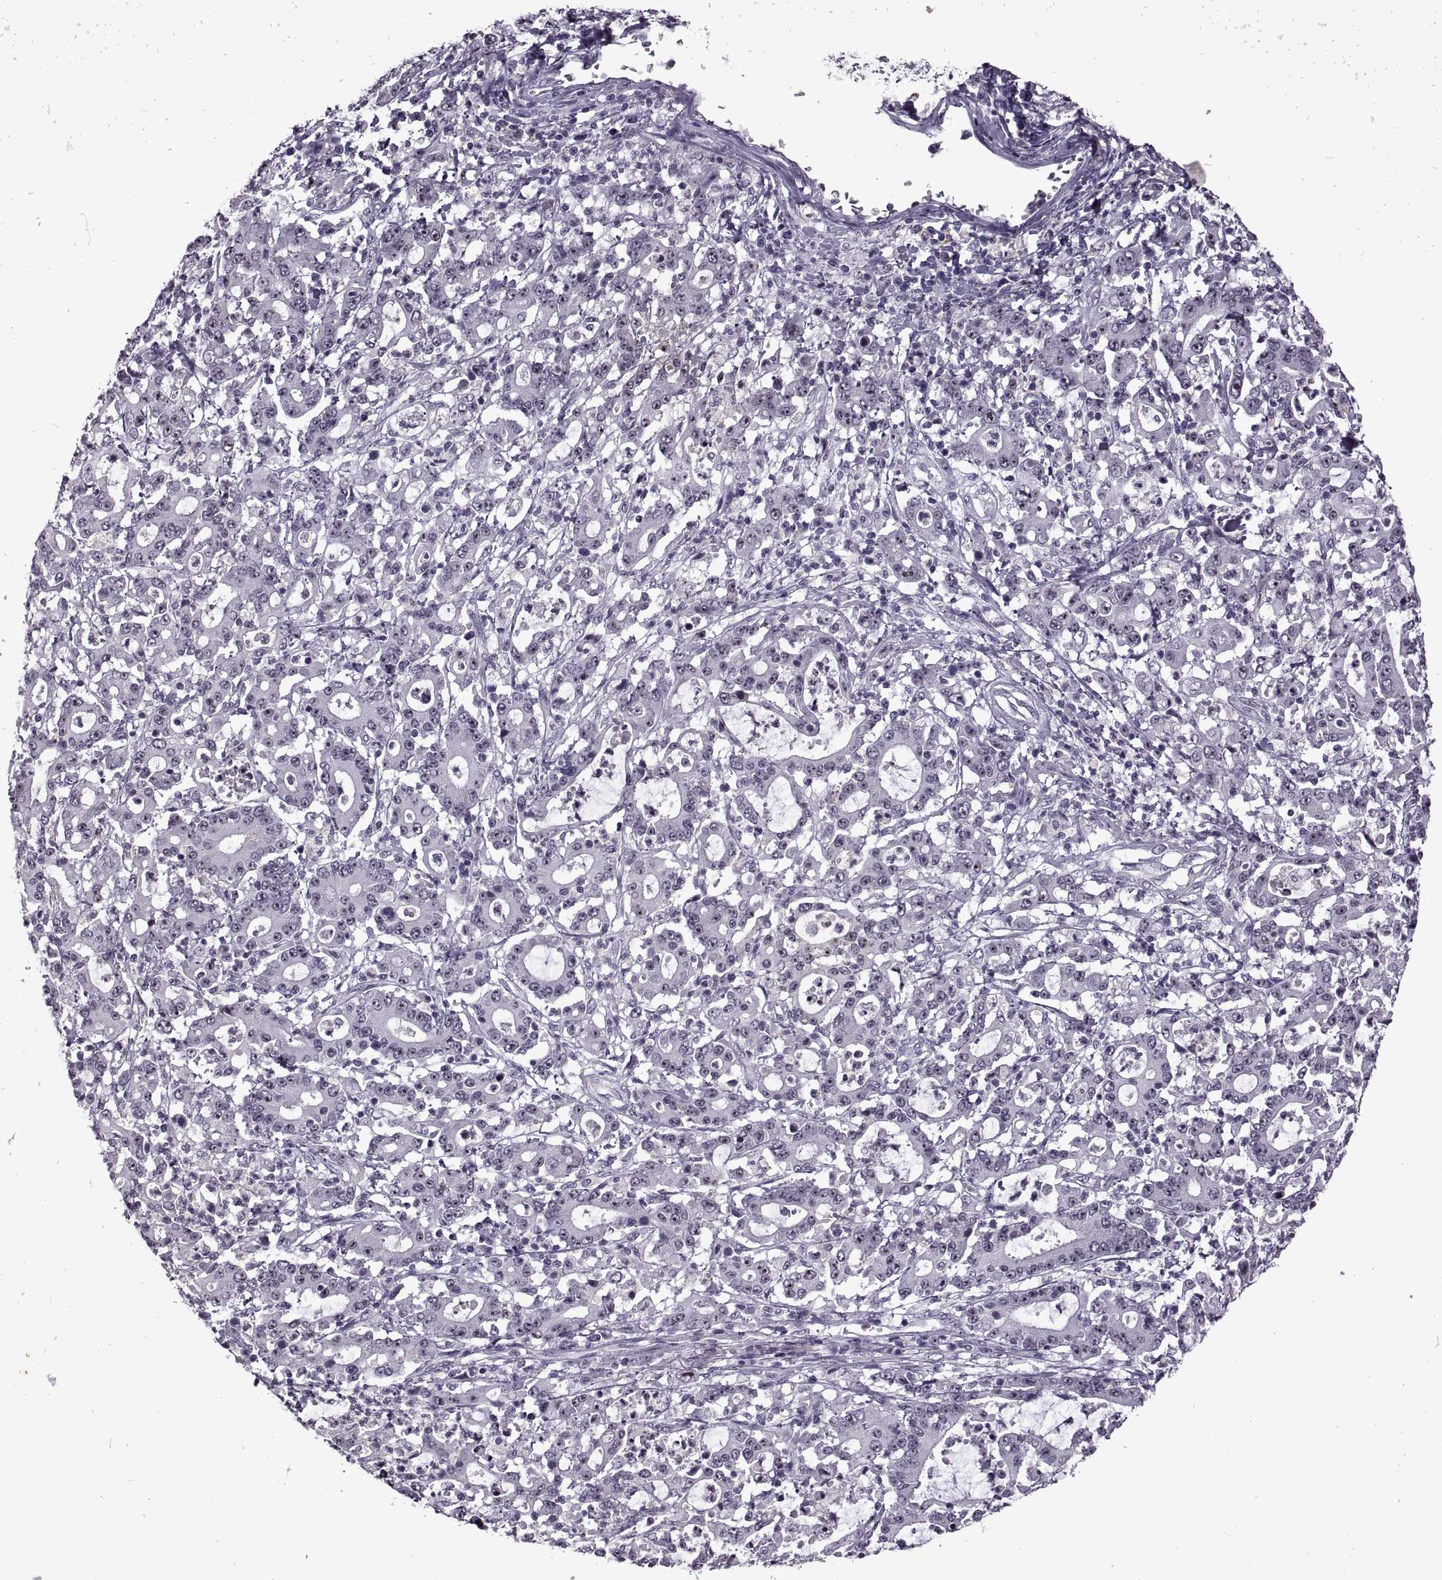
{"staining": {"intensity": "moderate", "quantity": "<25%", "location": "nuclear"}, "tissue": "stomach cancer", "cell_type": "Tumor cells", "image_type": "cancer", "snomed": [{"axis": "morphology", "description": "Adenocarcinoma, NOS"}, {"axis": "topography", "description": "Stomach, upper"}], "caption": "Immunohistochemistry (IHC) histopathology image of neoplastic tissue: stomach cancer stained using immunohistochemistry demonstrates low levels of moderate protein expression localized specifically in the nuclear of tumor cells, appearing as a nuclear brown color.", "gene": "SINHCAF", "patient": {"sex": "male", "age": 68}}